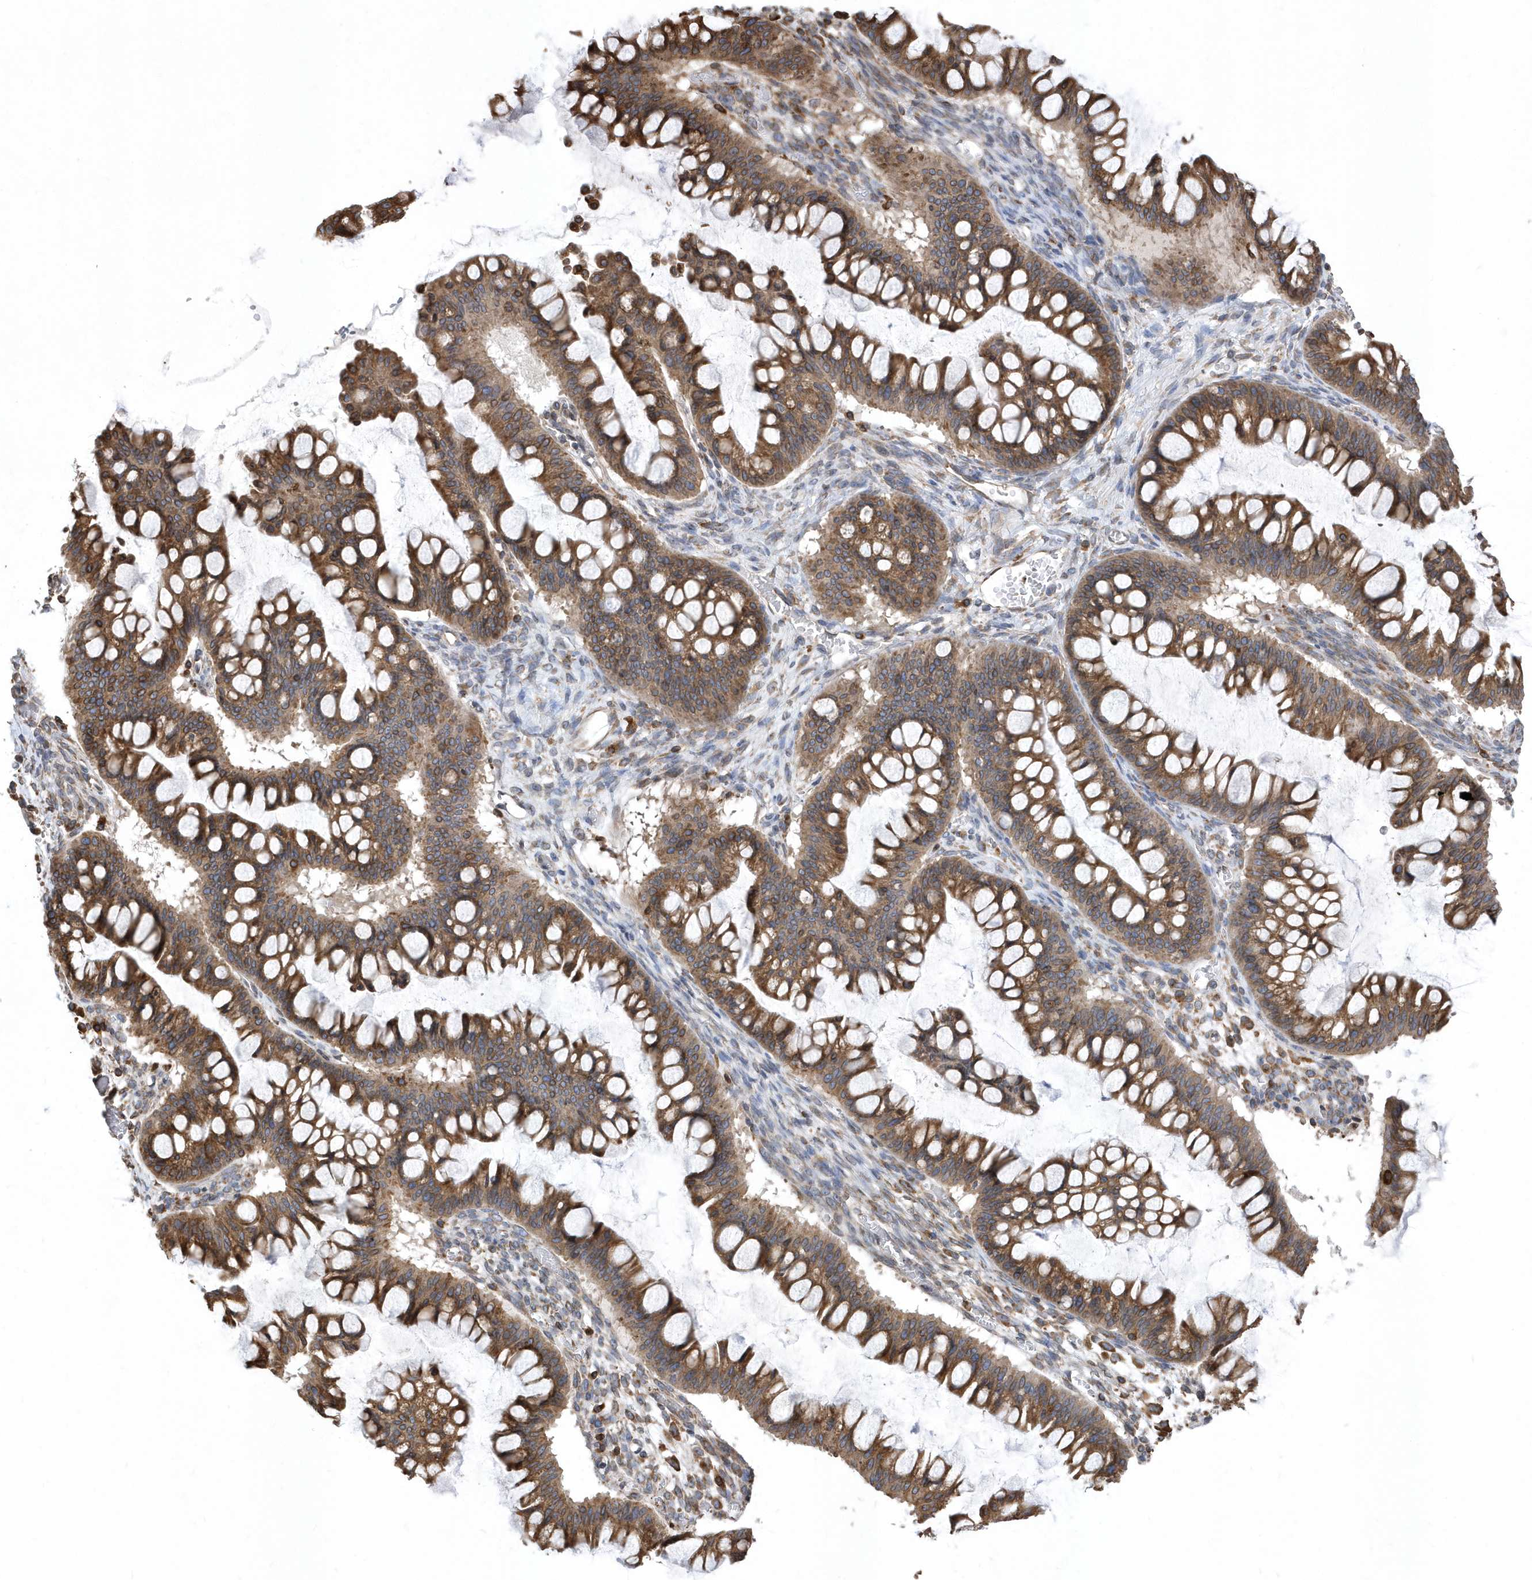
{"staining": {"intensity": "moderate", "quantity": ">75%", "location": "cytoplasmic/membranous"}, "tissue": "ovarian cancer", "cell_type": "Tumor cells", "image_type": "cancer", "snomed": [{"axis": "morphology", "description": "Cystadenocarcinoma, mucinous, NOS"}, {"axis": "topography", "description": "Ovary"}], "caption": "High-magnification brightfield microscopy of ovarian cancer stained with DAB (3,3'-diaminobenzidine) (brown) and counterstained with hematoxylin (blue). tumor cells exhibit moderate cytoplasmic/membranous staining is identified in approximately>75% of cells. Immunohistochemistry stains the protein in brown and the nuclei are stained blue.", "gene": "VAMP7", "patient": {"sex": "female", "age": 73}}